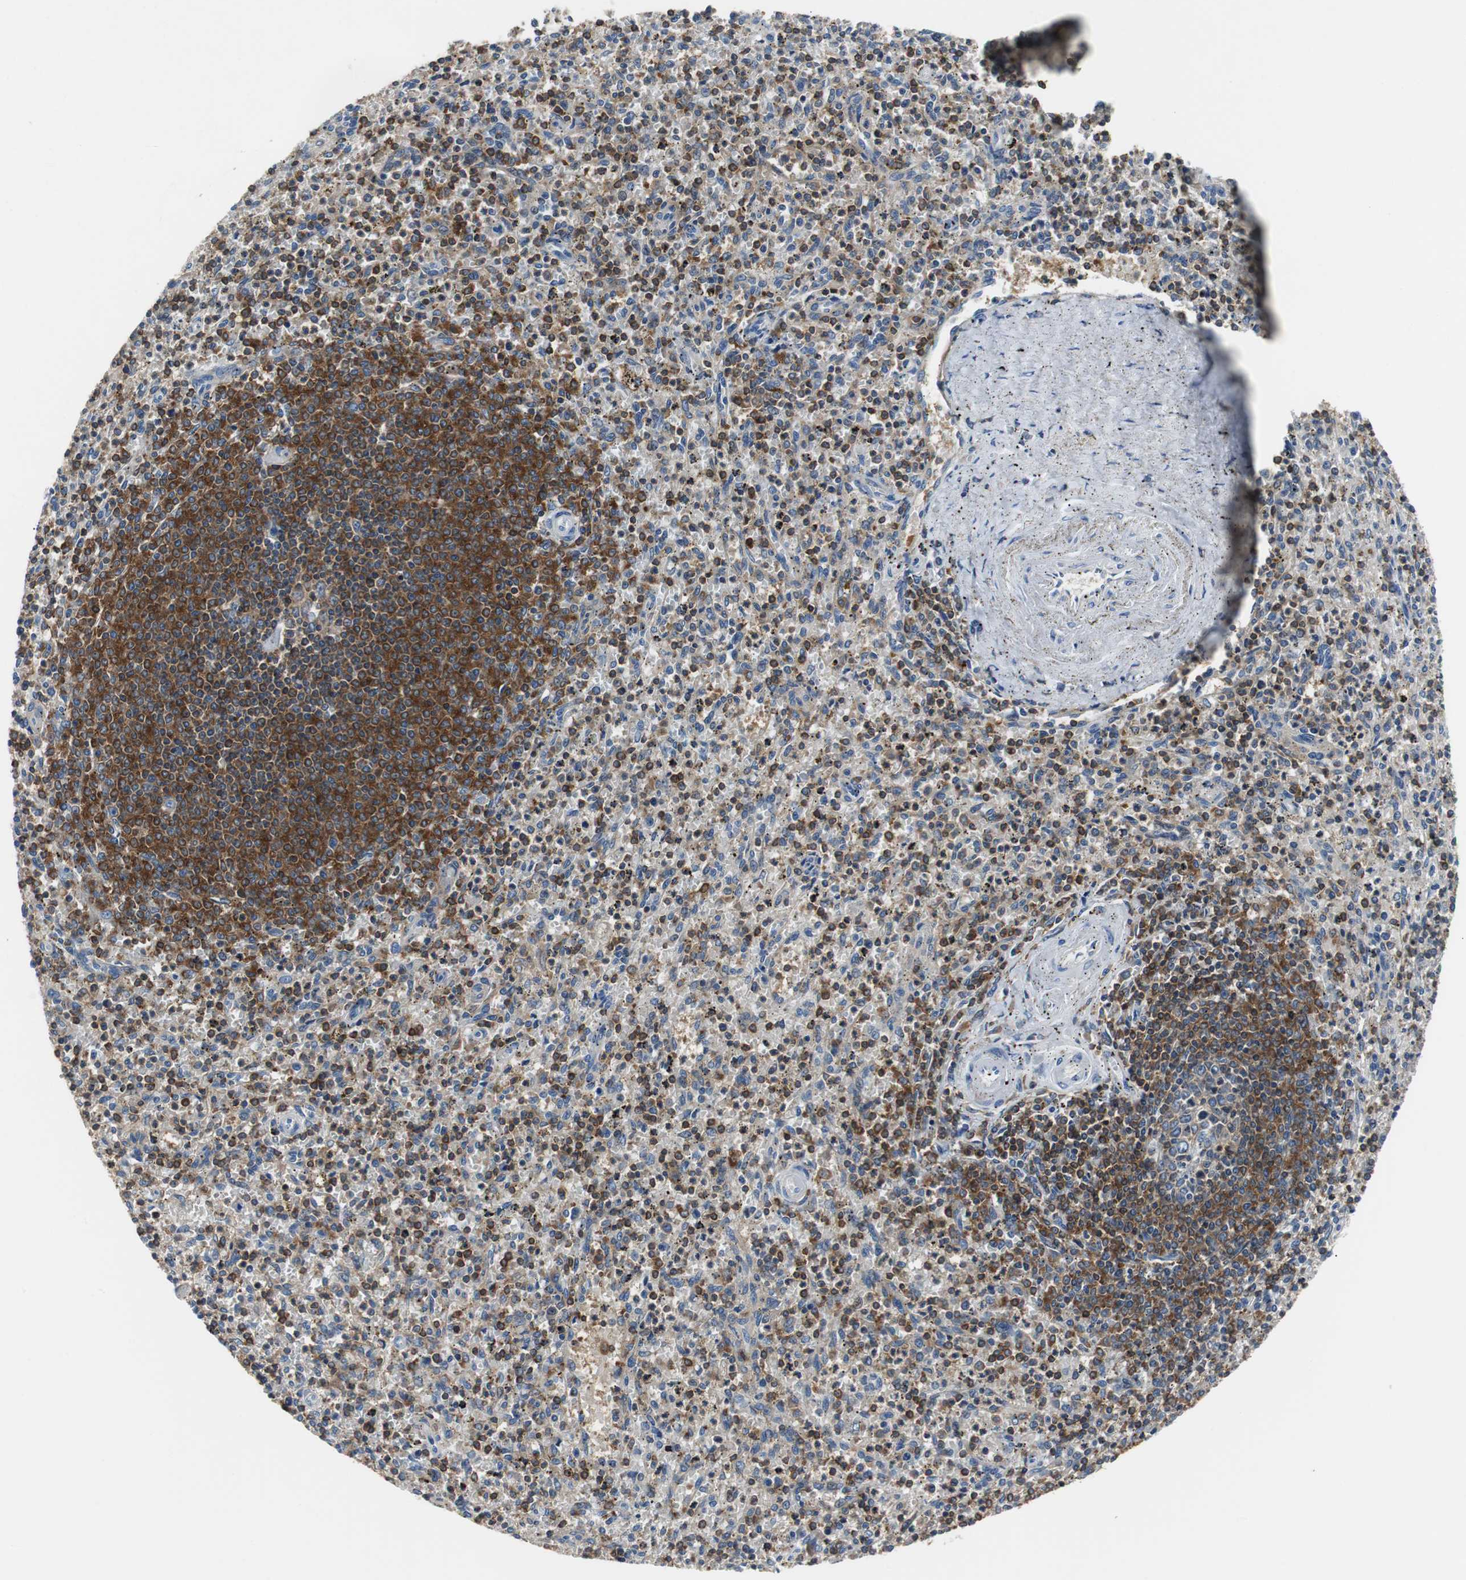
{"staining": {"intensity": "strong", "quantity": "<25%", "location": "cytoplasmic/membranous"}, "tissue": "spleen", "cell_type": "Cells in red pulp", "image_type": "normal", "snomed": [{"axis": "morphology", "description": "Normal tissue, NOS"}, {"axis": "topography", "description": "Spleen"}], "caption": "Immunohistochemical staining of unremarkable human spleen demonstrates <25% levels of strong cytoplasmic/membranous protein staining in about <25% of cells in red pulp.", "gene": "TSC22D4", "patient": {"sex": "male", "age": 72}}